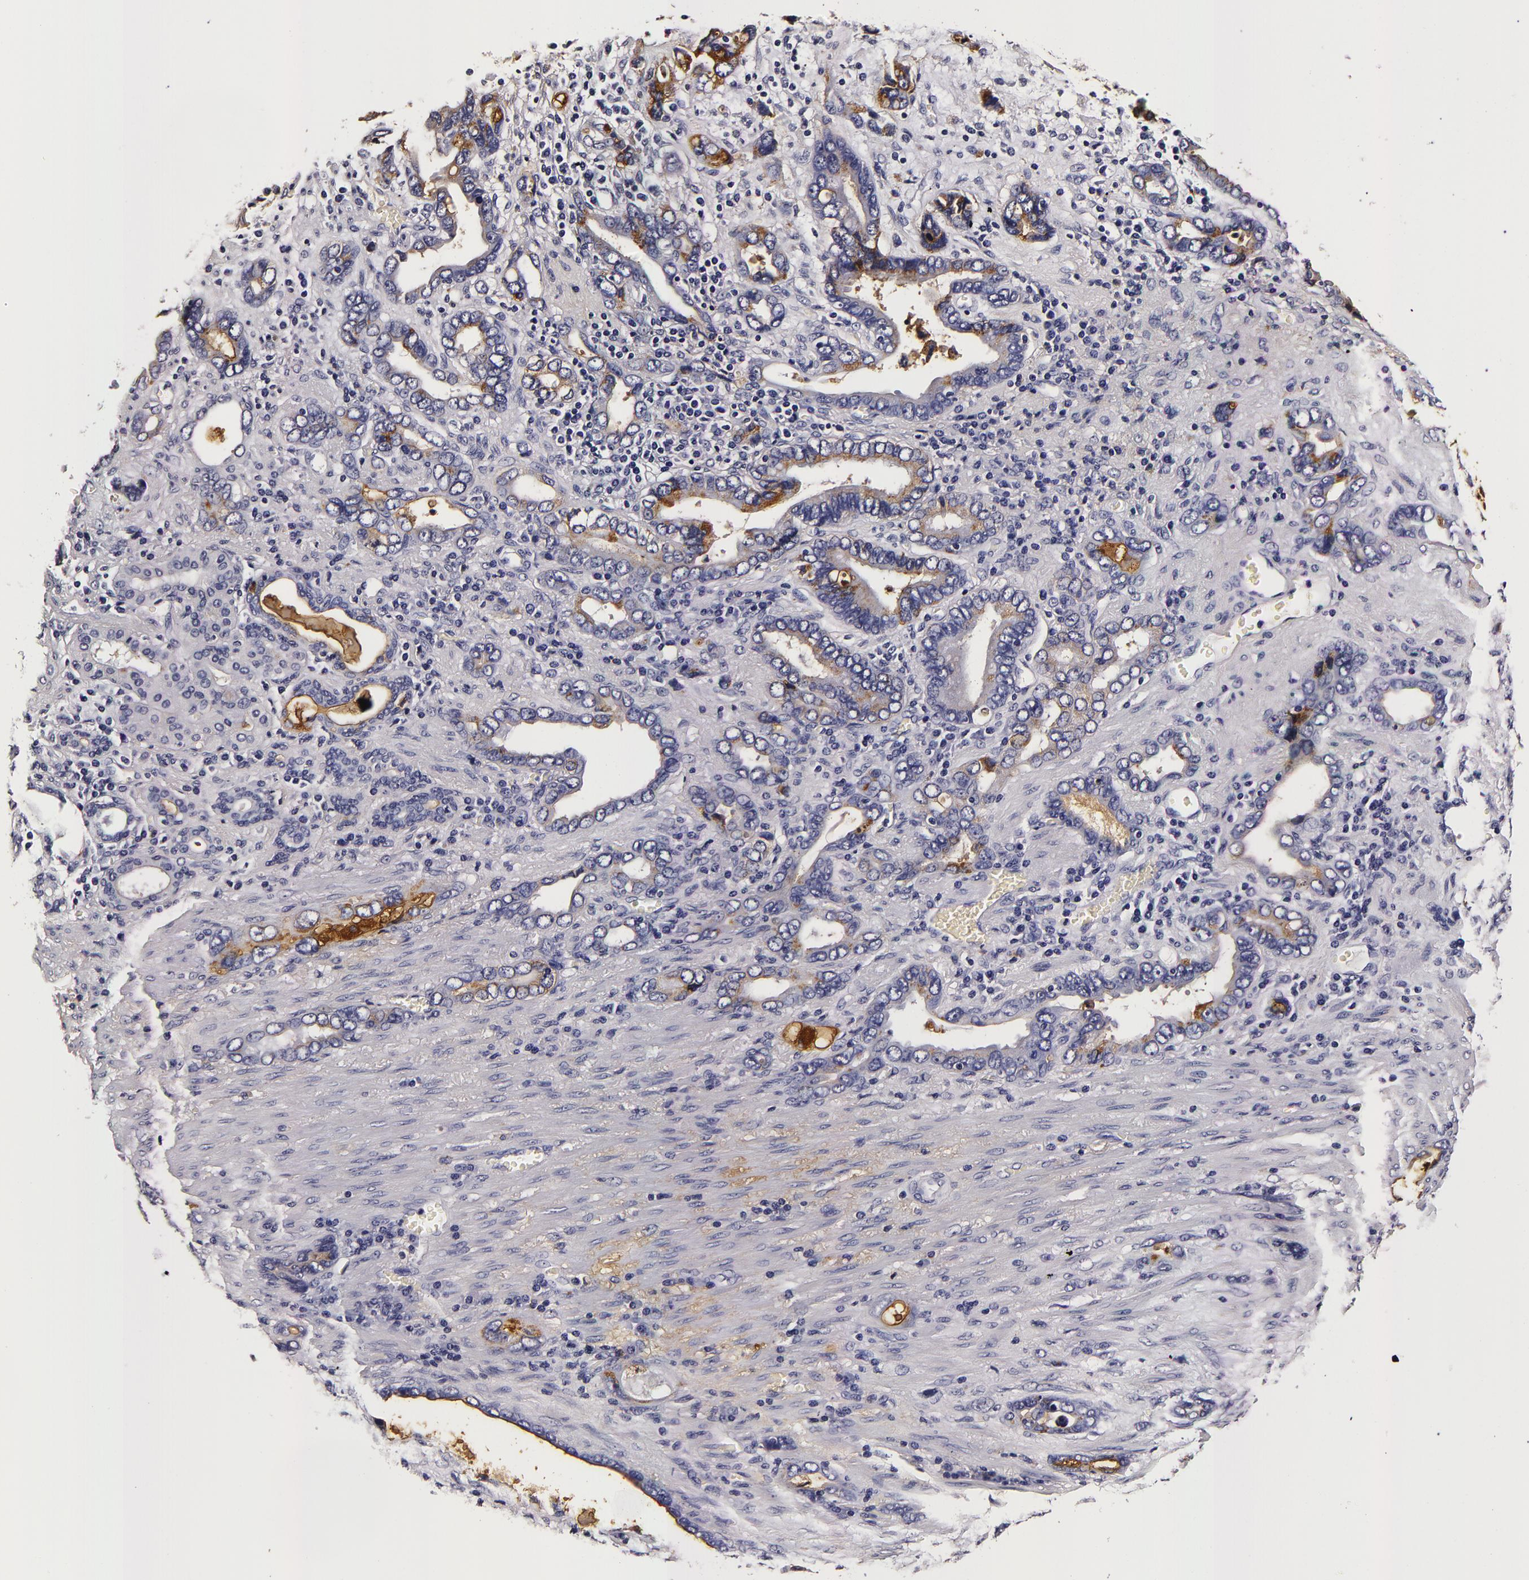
{"staining": {"intensity": "negative", "quantity": "none", "location": "none"}, "tissue": "stomach cancer", "cell_type": "Tumor cells", "image_type": "cancer", "snomed": [{"axis": "morphology", "description": "Adenocarcinoma, NOS"}, {"axis": "topography", "description": "Stomach"}], "caption": "An image of adenocarcinoma (stomach) stained for a protein demonstrates no brown staining in tumor cells. The staining was performed using DAB to visualize the protein expression in brown, while the nuclei were stained in blue with hematoxylin (Magnification: 20x).", "gene": "LGALS3BP", "patient": {"sex": "male", "age": 78}}